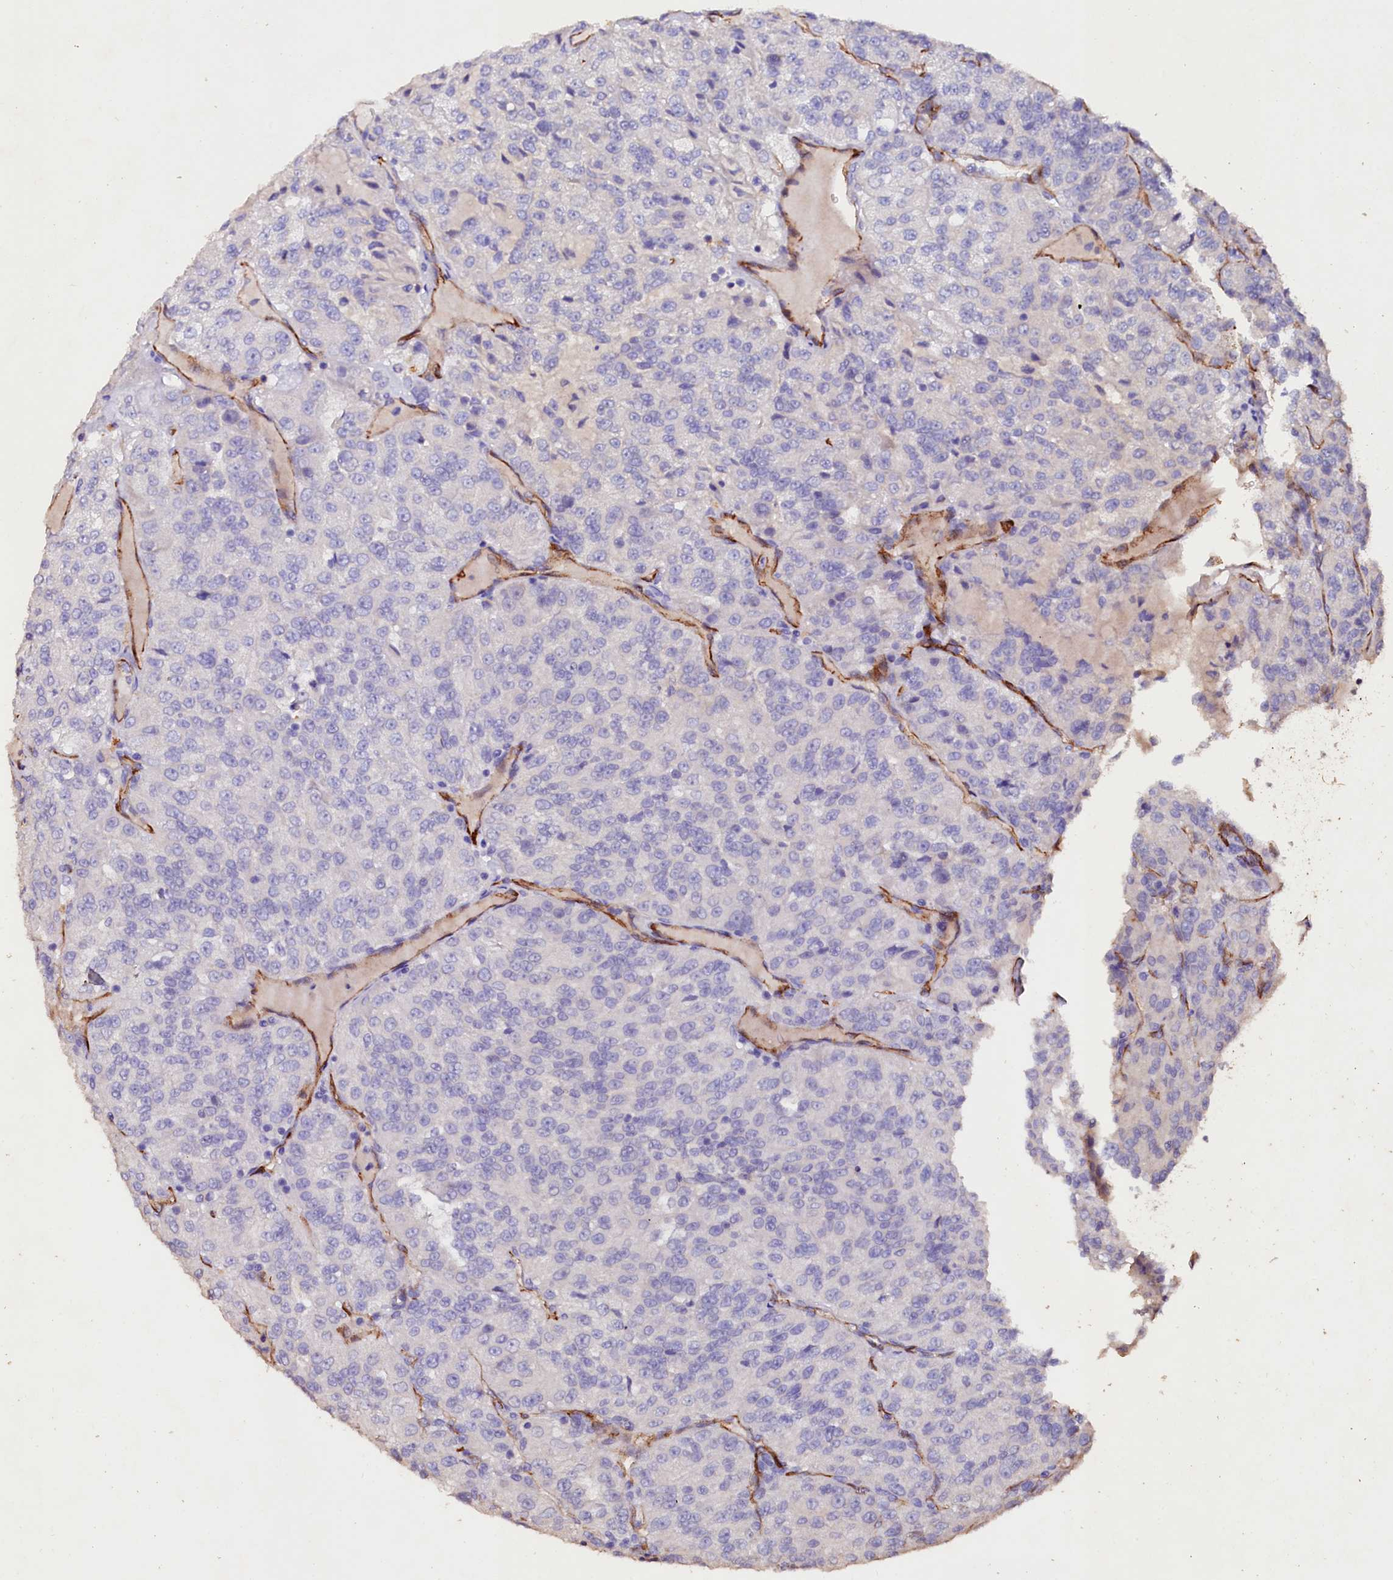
{"staining": {"intensity": "negative", "quantity": "none", "location": "none"}, "tissue": "renal cancer", "cell_type": "Tumor cells", "image_type": "cancer", "snomed": [{"axis": "morphology", "description": "Adenocarcinoma, NOS"}, {"axis": "topography", "description": "Kidney"}], "caption": "Immunohistochemistry photomicrograph of renal adenocarcinoma stained for a protein (brown), which displays no positivity in tumor cells.", "gene": "VPS36", "patient": {"sex": "female", "age": 63}}